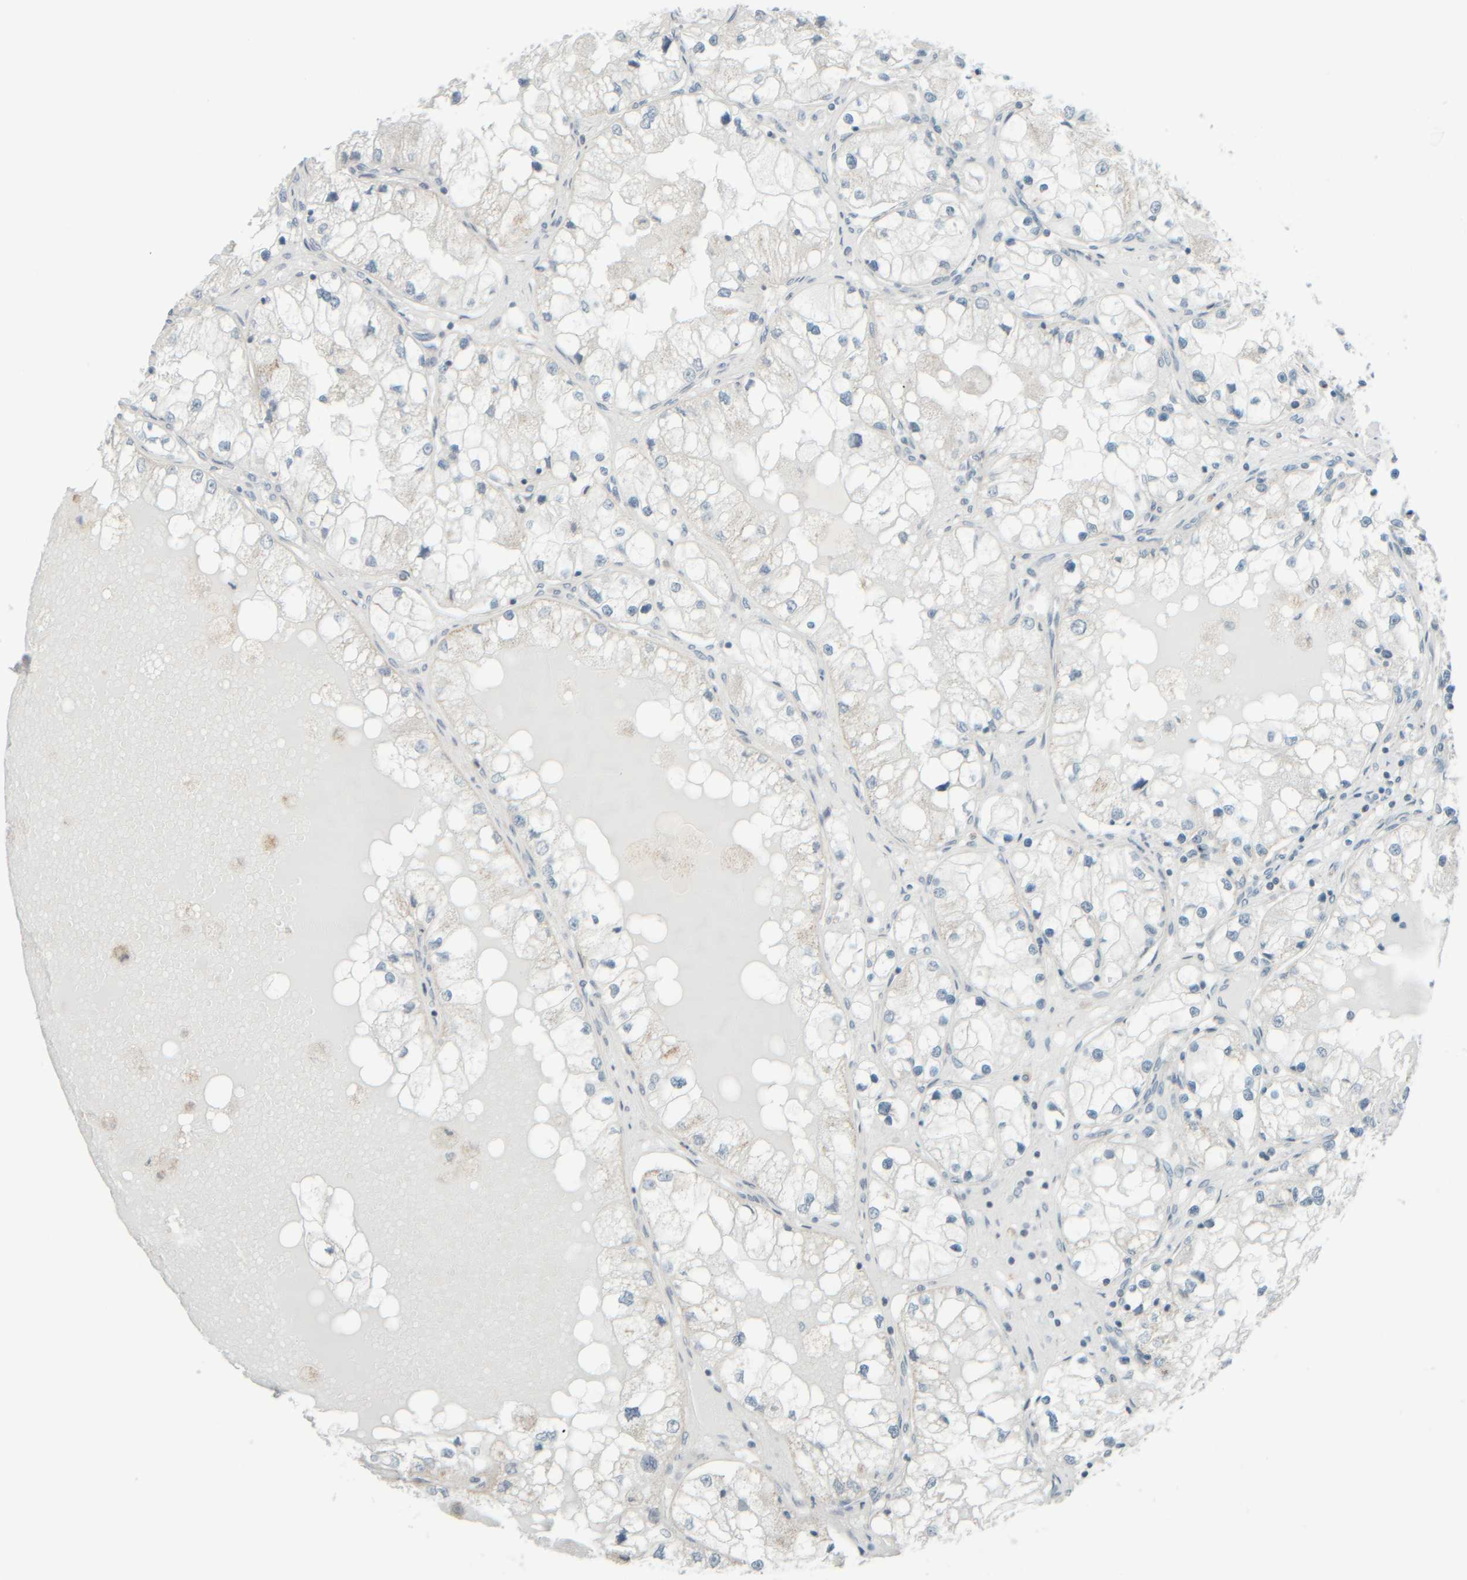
{"staining": {"intensity": "negative", "quantity": "none", "location": "none"}, "tissue": "renal cancer", "cell_type": "Tumor cells", "image_type": "cancer", "snomed": [{"axis": "morphology", "description": "Adenocarcinoma, NOS"}, {"axis": "topography", "description": "Kidney"}], "caption": "This is an IHC histopathology image of renal cancer (adenocarcinoma). There is no expression in tumor cells.", "gene": "PTGES3L-AARSD1", "patient": {"sex": "male", "age": 68}}